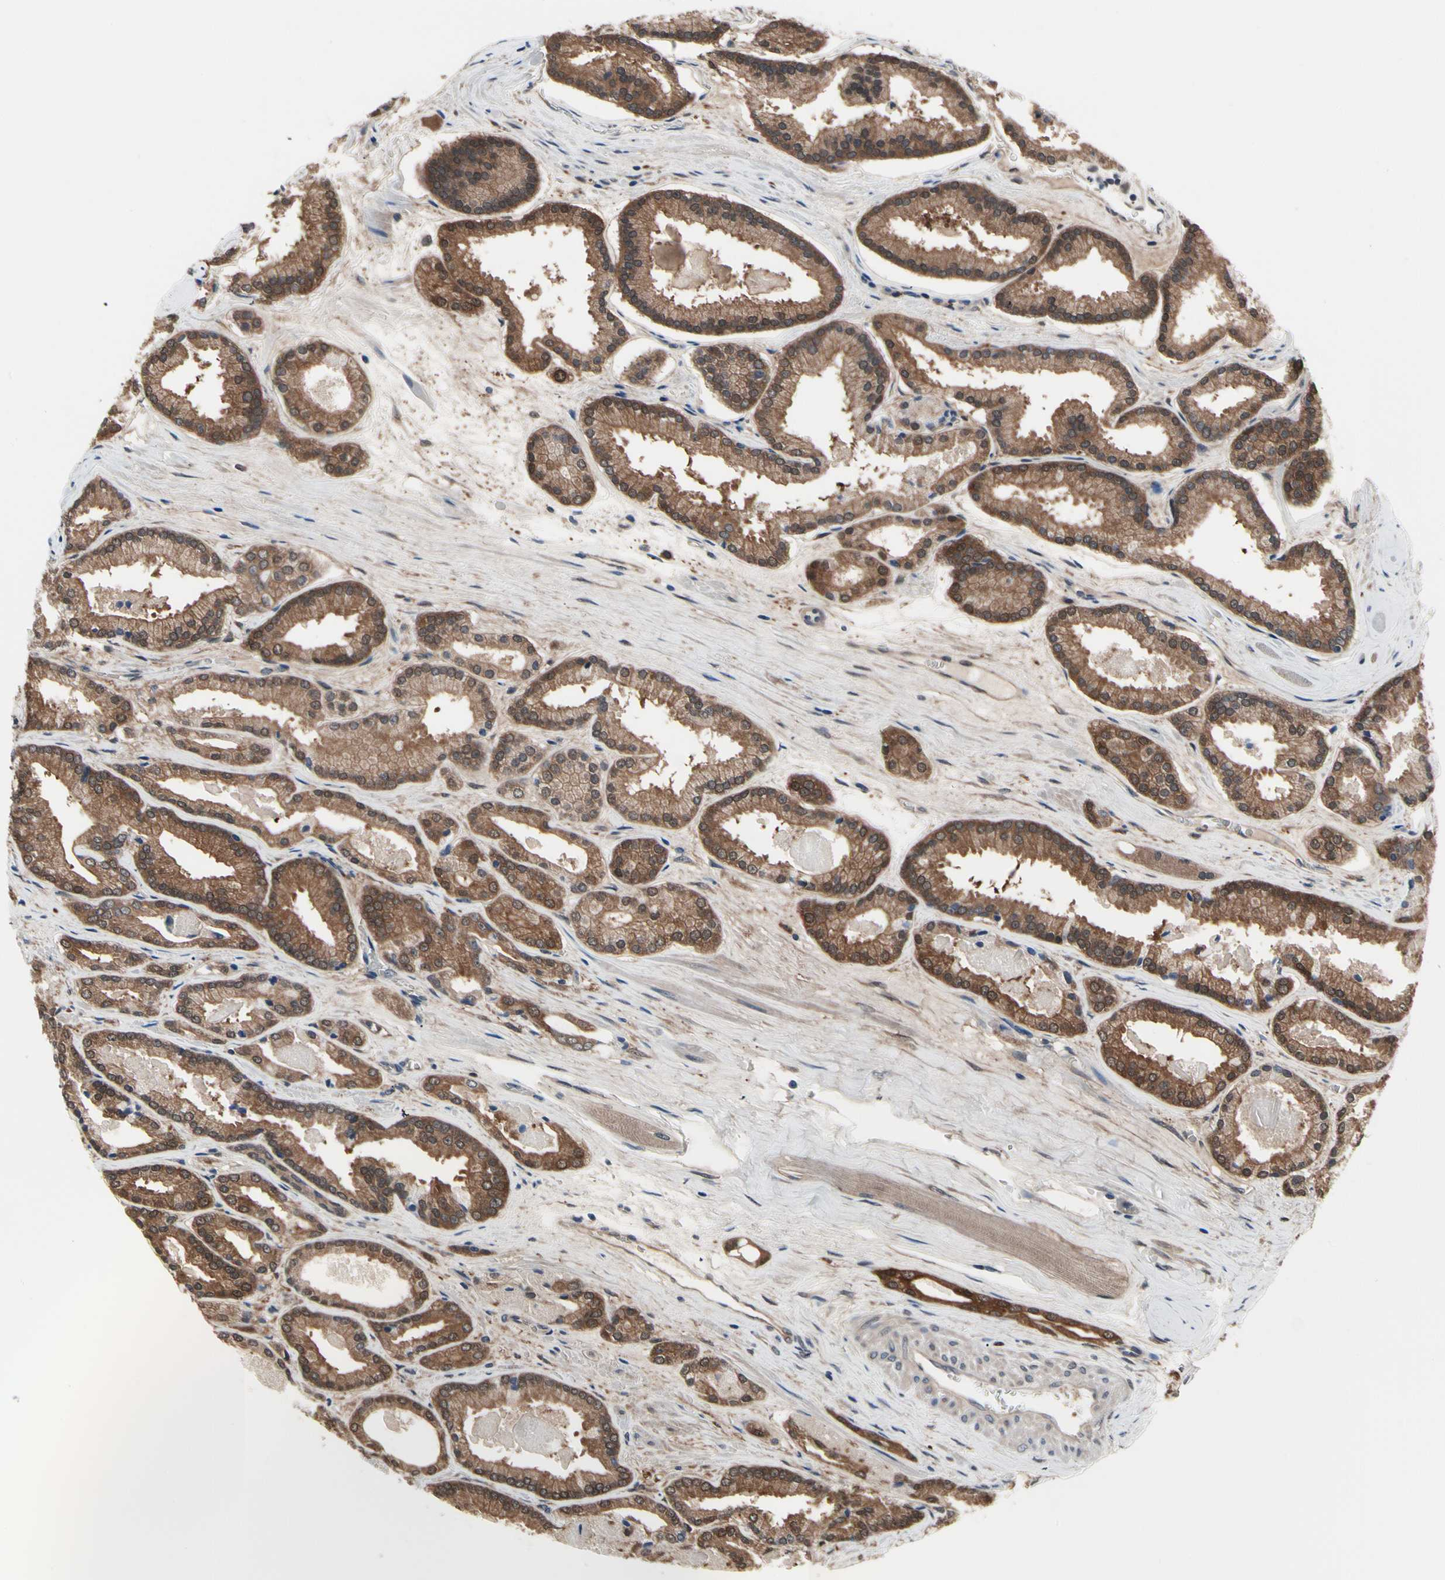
{"staining": {"intensity": "moderate", "quantity": ">75%", "location": "cytoplasmic/membranous"}, "tissue": "prostate cancer", "cell_type": "Tumor cells", "image_type": "cancer", "snomed": [{"axis": "morphology", "description": "Adenocarcinoma, Low grade"}, {"axis": "topography", "description": "Prostate"}], "caption": "Approximately >75% of tumor cells in human prostate cancer display moderate cytoplasmic/membranous protein staining as visualized by brown immunohistochemical staining.", "gene": "PRDX6", "patient": {"sex": "male", "age": 59}}